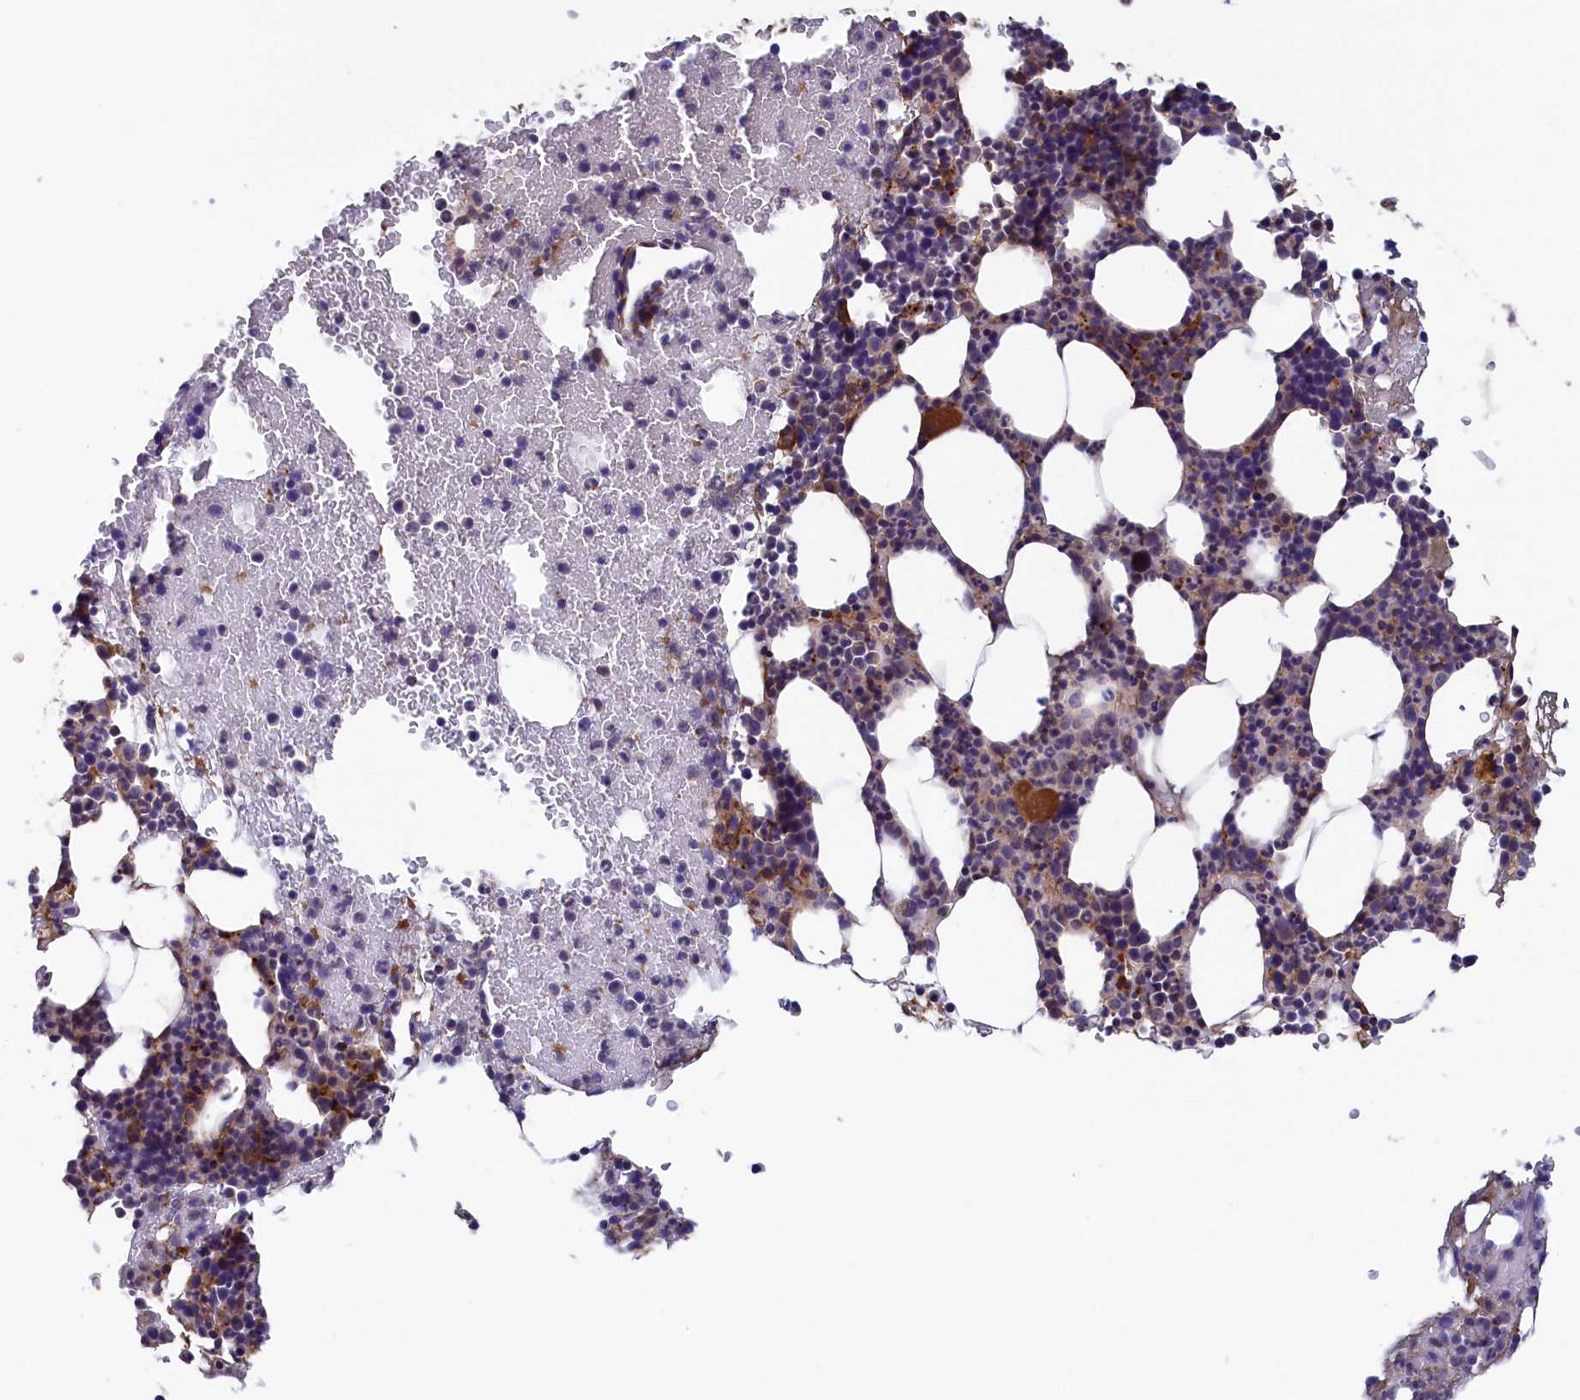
{"staining": {"intensity": "strong", "quantity": "<25%", "location": "cytoplasmic/membranous"}, "tissue": "bone marrow", "cell_type": "Hematopoietic cells", "image_type": "normal", "snomed": [{"axis": "morphology", "description": "Normal tissue, NOS"}, {"axis": "topography", "description": "Bone marrow"}], "caption": "High-magnification brightfield microscopy of normal bone marrow stained with DAB (brown) and counterstained with hematoxylin (blue). hematopoietic cells exhibit strong cytoplasmic/membranous expression is present in approximately<25% of cells.", "gene": "STYX", "patient": {"sex": "male", "age": 41}}